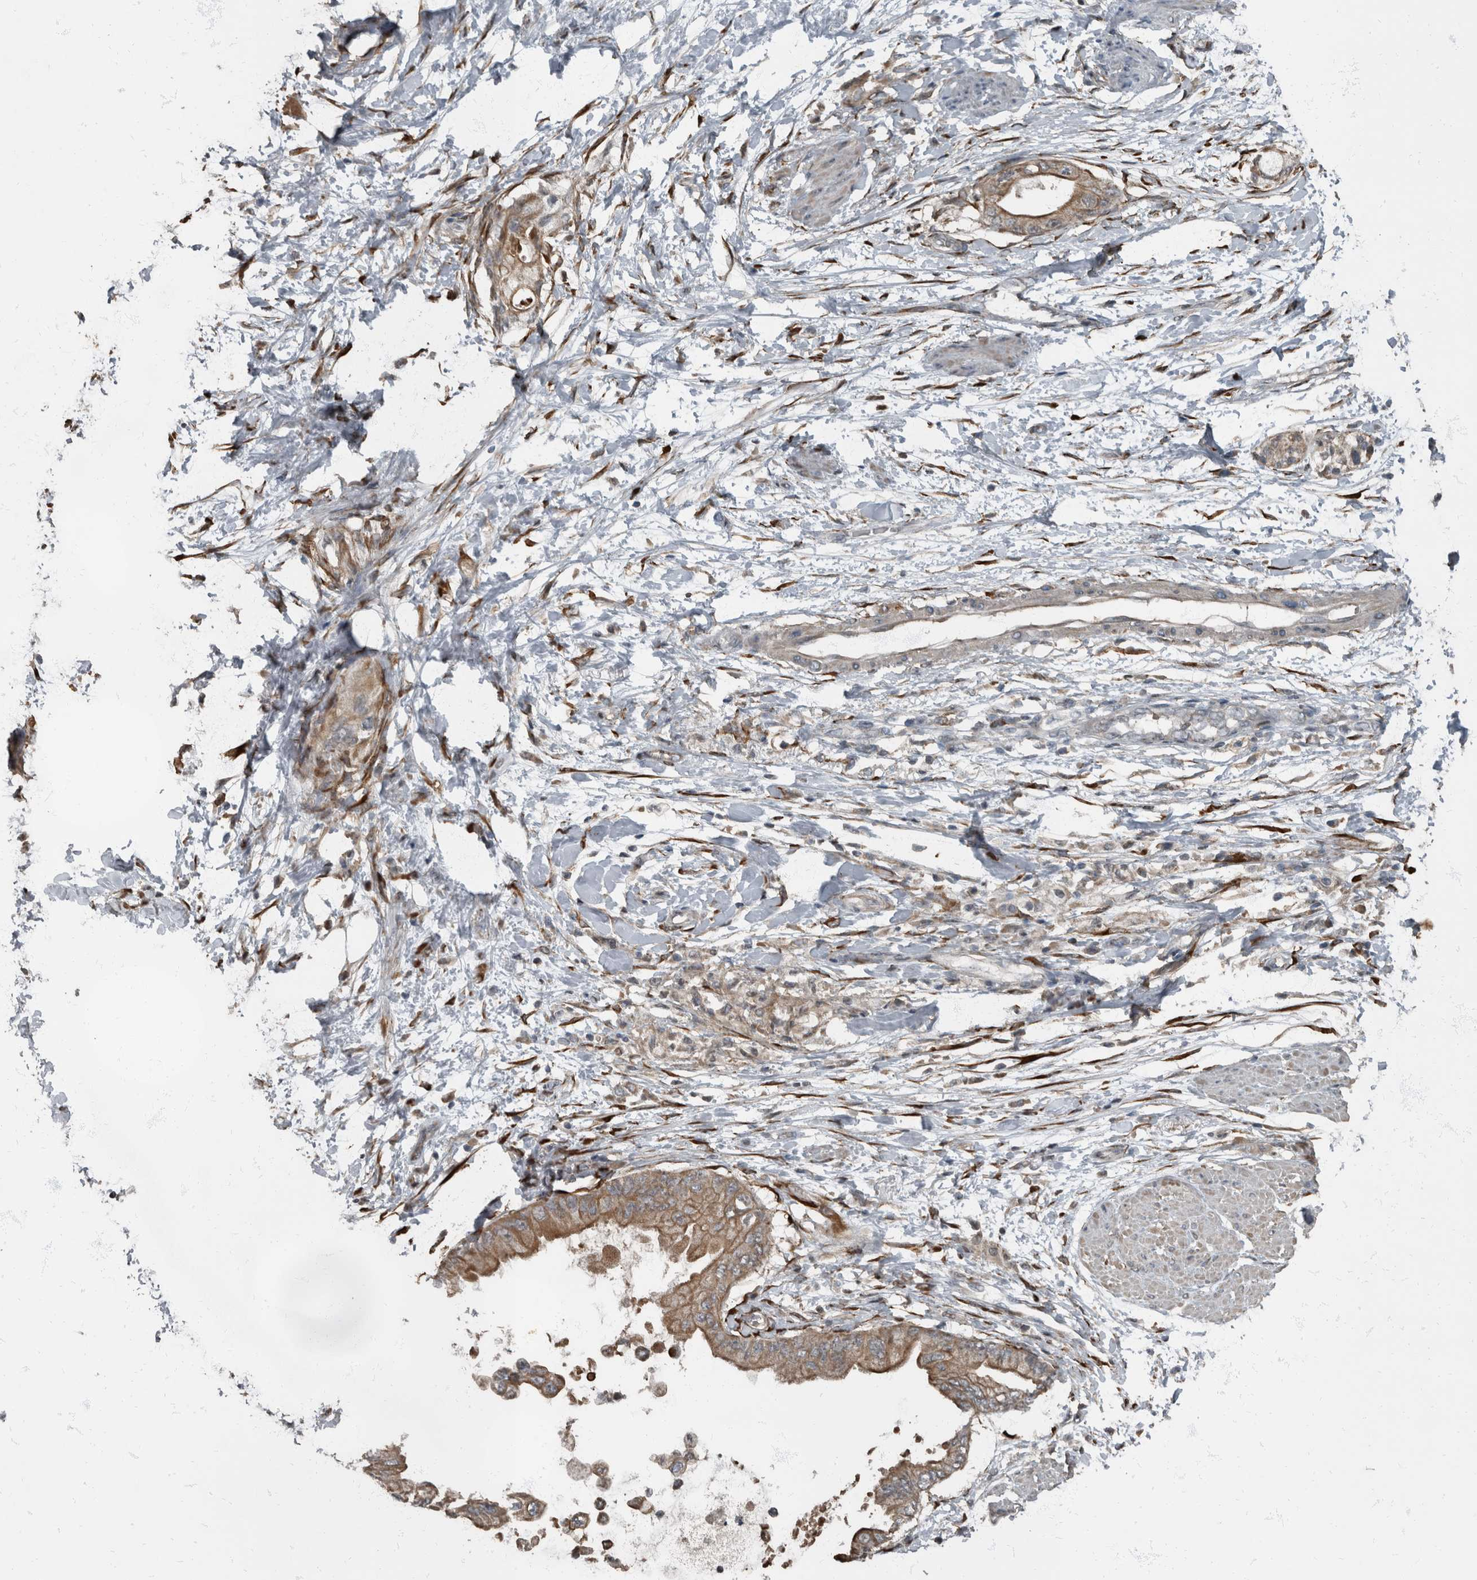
{"staining": {"intensity": "moderate", "quantity": ">75%", "location": "cytoplasmic/membranous"}, "tissue": "pancreatic cancer", "cell_type": "Tumor cells", "image_type": "cancer", "snomed": [{"axis": "morphology", "description": "Normal tissue, NOS"}, {"axis": "morphology", "description": "Adenocarcinoma, NOS"}, {"axis": "topography", "description": "Pancreas"}, {"axis": "topography", "description": "Duodenum"}], "caption": "IHC (DAB (3,3'-diaminobenzidine)) staining of human pancreatic cancer (adenocarcinoma) displays moderate cytoplasmic/membranous protein positivity in about >75% of tumor cells.", "gene": "RABGGTB", "patient": {"sex": "female", "age": 60}}